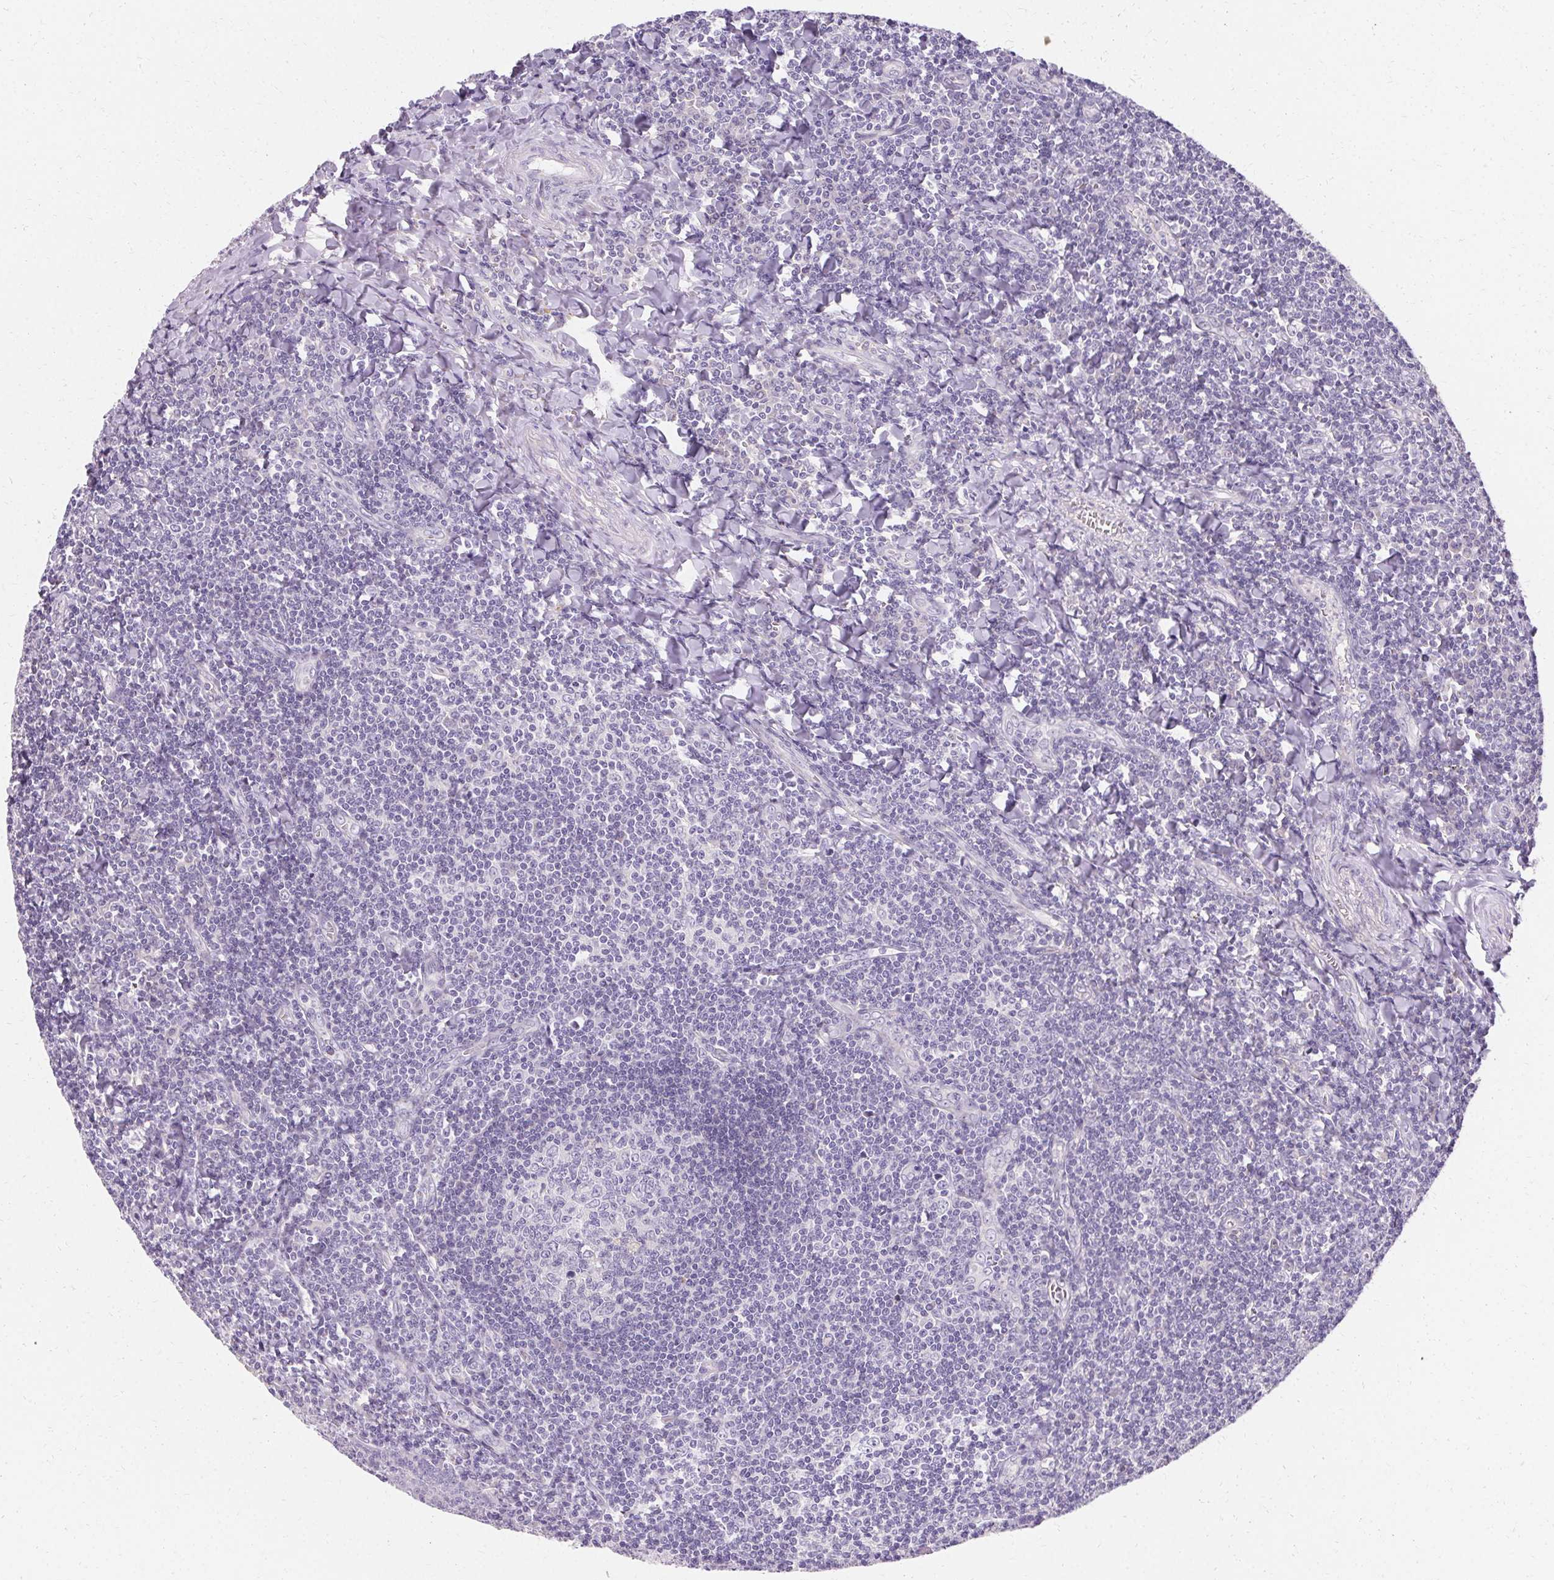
{"staining": {"intensity": "negative", "quantity": "none", "location": "none"}, "tissue": "tonsil", "cell_type": "Germinal center cells", "image_type": "normal", "snomed": [{"axis": "morphology", "description": "Normal tissue, NOS"}, {"axis": "morphology", "description": "Inflammation, NOS"}, {"axis": "topography", "description": "Tonsil"}], "caption": "Human tonsil stained for a protein using immunohistochemistry exhibits no expression in germinal center cells.", "gene": "TRIP13", "patient": {"sex": "female", "age": 31}}